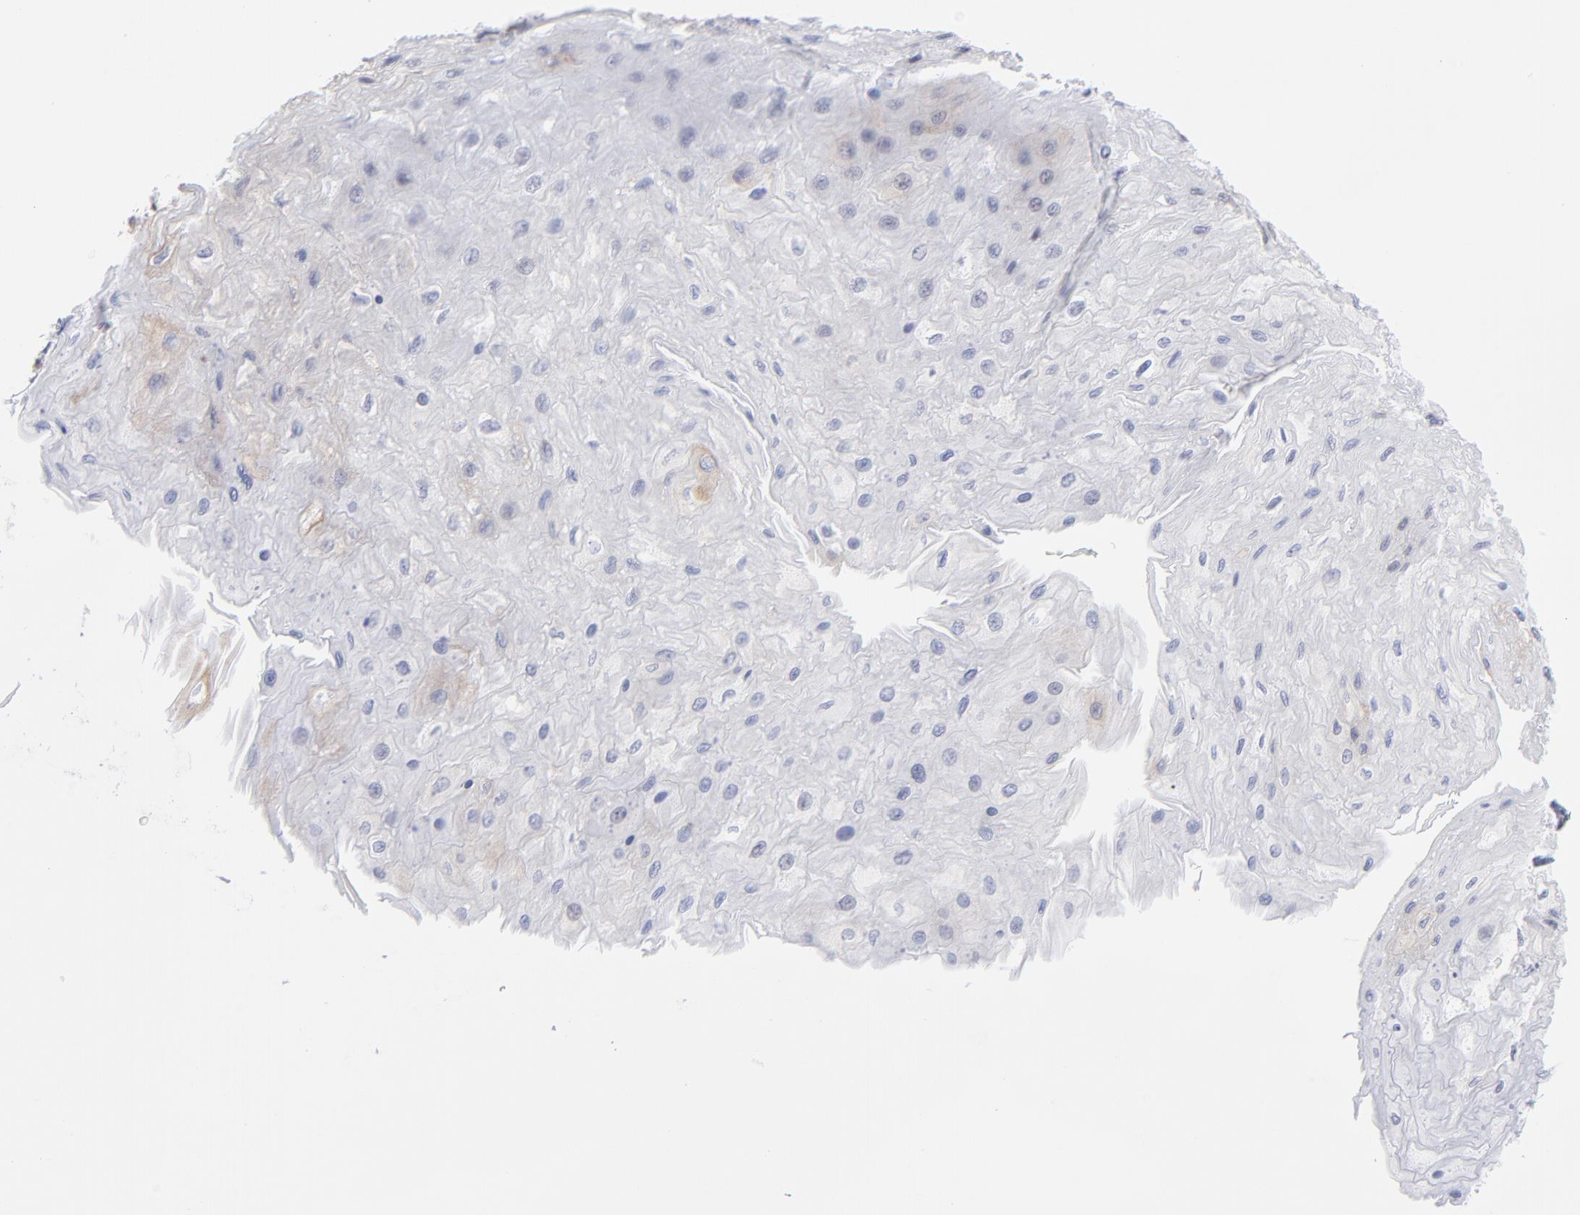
{"staining": {"intensity": "strong", "quantity": "<25%", "location": "cytoplasmic/membranous"}, "tissue": "esophagus", "cell_type": "Squamous epithelial cells", "image_type": "normal", "snomed": [{"axis": "morphology", "description": "Normal tissue, NOS"}, {"axis": "topography", "description": "Esophagus"}], "caption": "Immunohistochemistry photomicrograph of benign esophagus: human esophagus stained using IHC displays medium levels of strong protein expression localized specifically in the cytoplasmic/membranous of squamous epithelial cells, appearing as a cytoplasmic/membranous brown color.", "gene": "CCR2", "patient": {"sex": "female", "age": 72}}